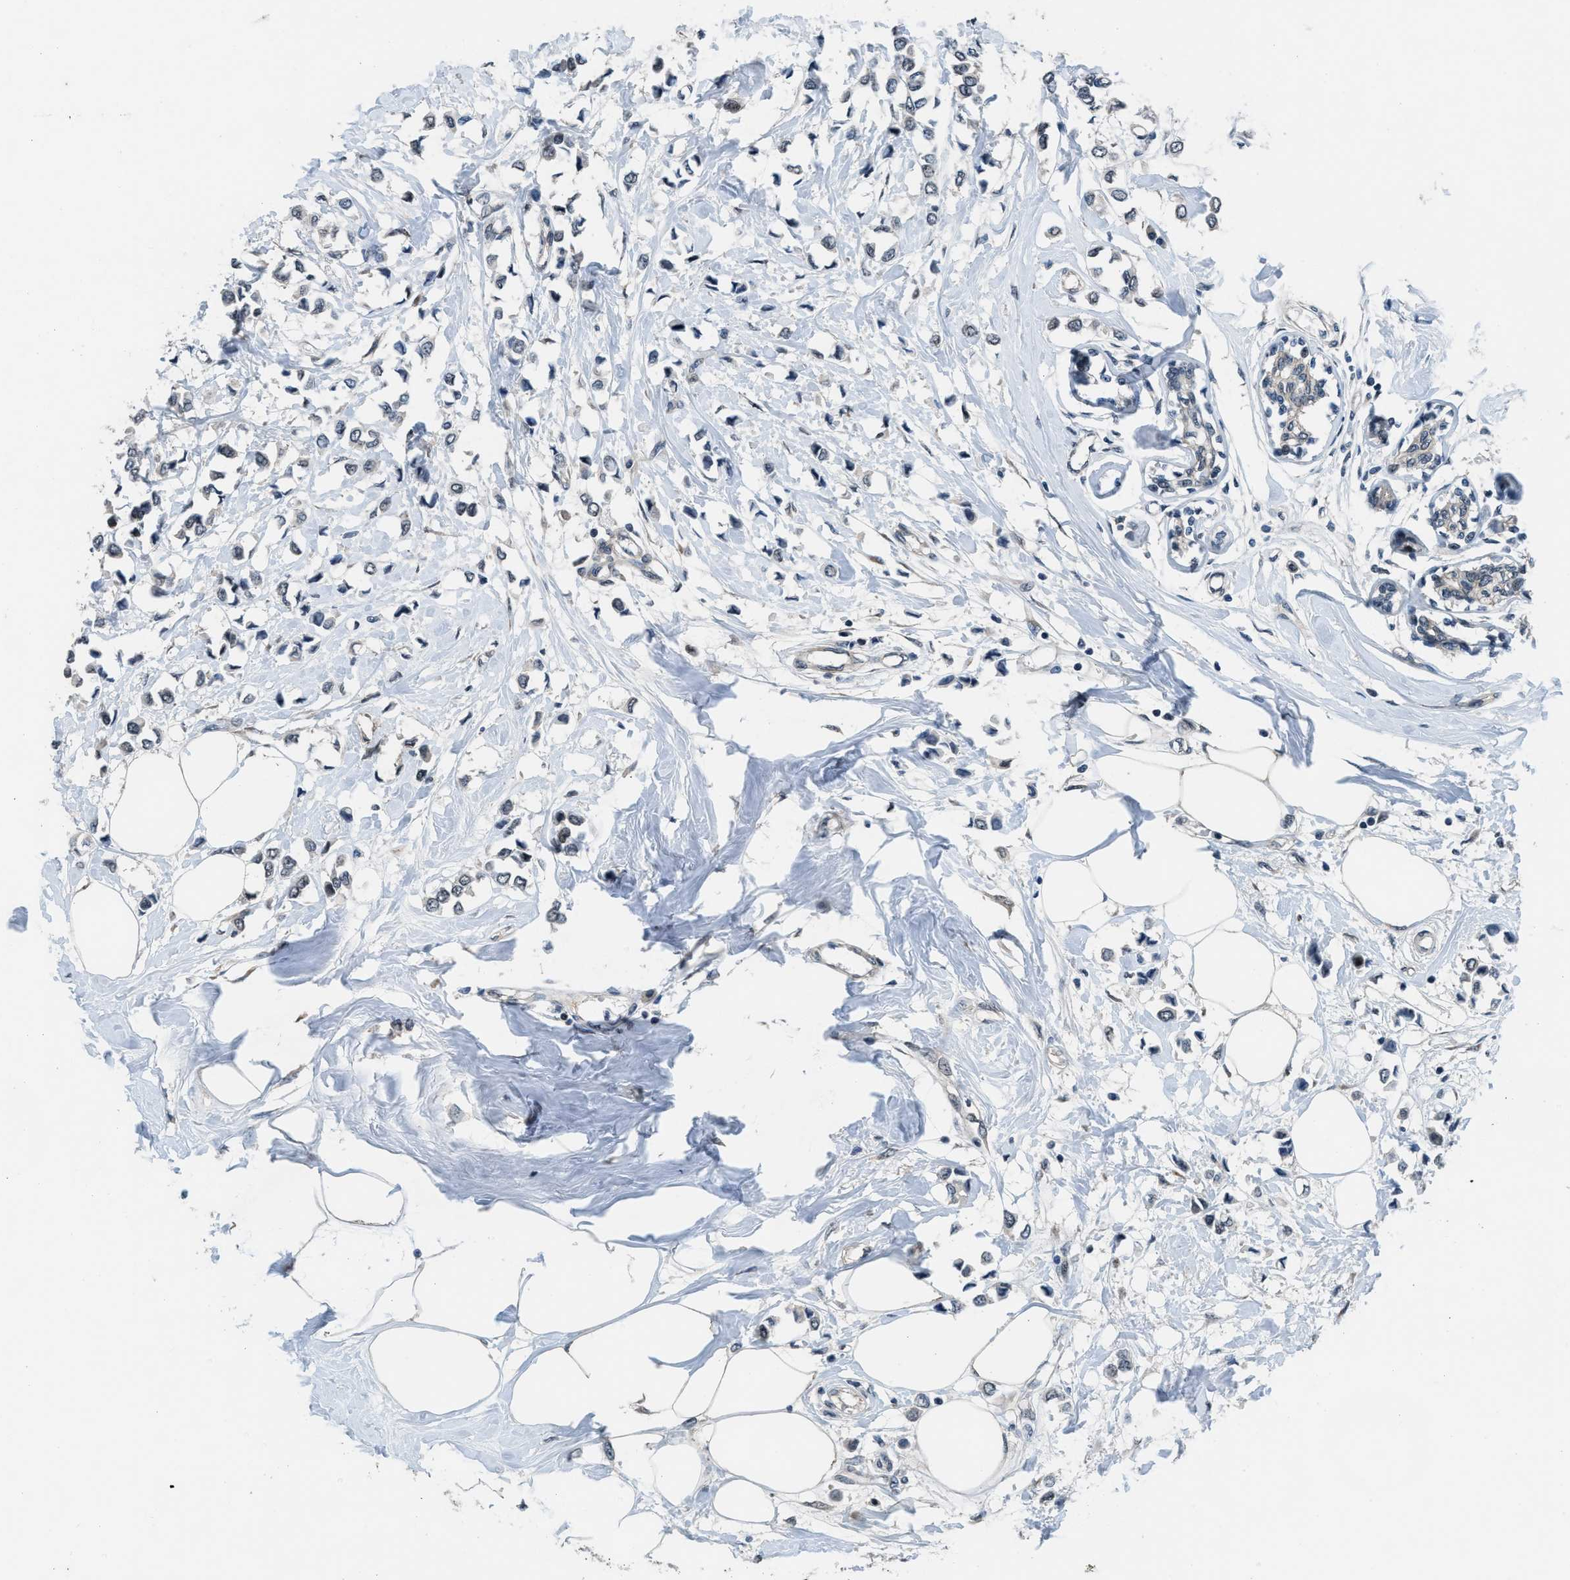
{"staining": {"intensity": "negative", "quantity": "none", "location": "none"}, "tissue": "breast cancer", "cell_type": "Tumor cells", "image_type": "cancer", "snomed": [{"axis": "morphology", "description": "Lobular carcinoma"}, {"axis": "topography", "description": "Breast"}], "caption": "IHC image of breast lobular carcinoma stained for a protein (brown), which displays no expression in tumor cells.", "gene": "SETD5", "patient": {"sex": "female", "age": 51}}